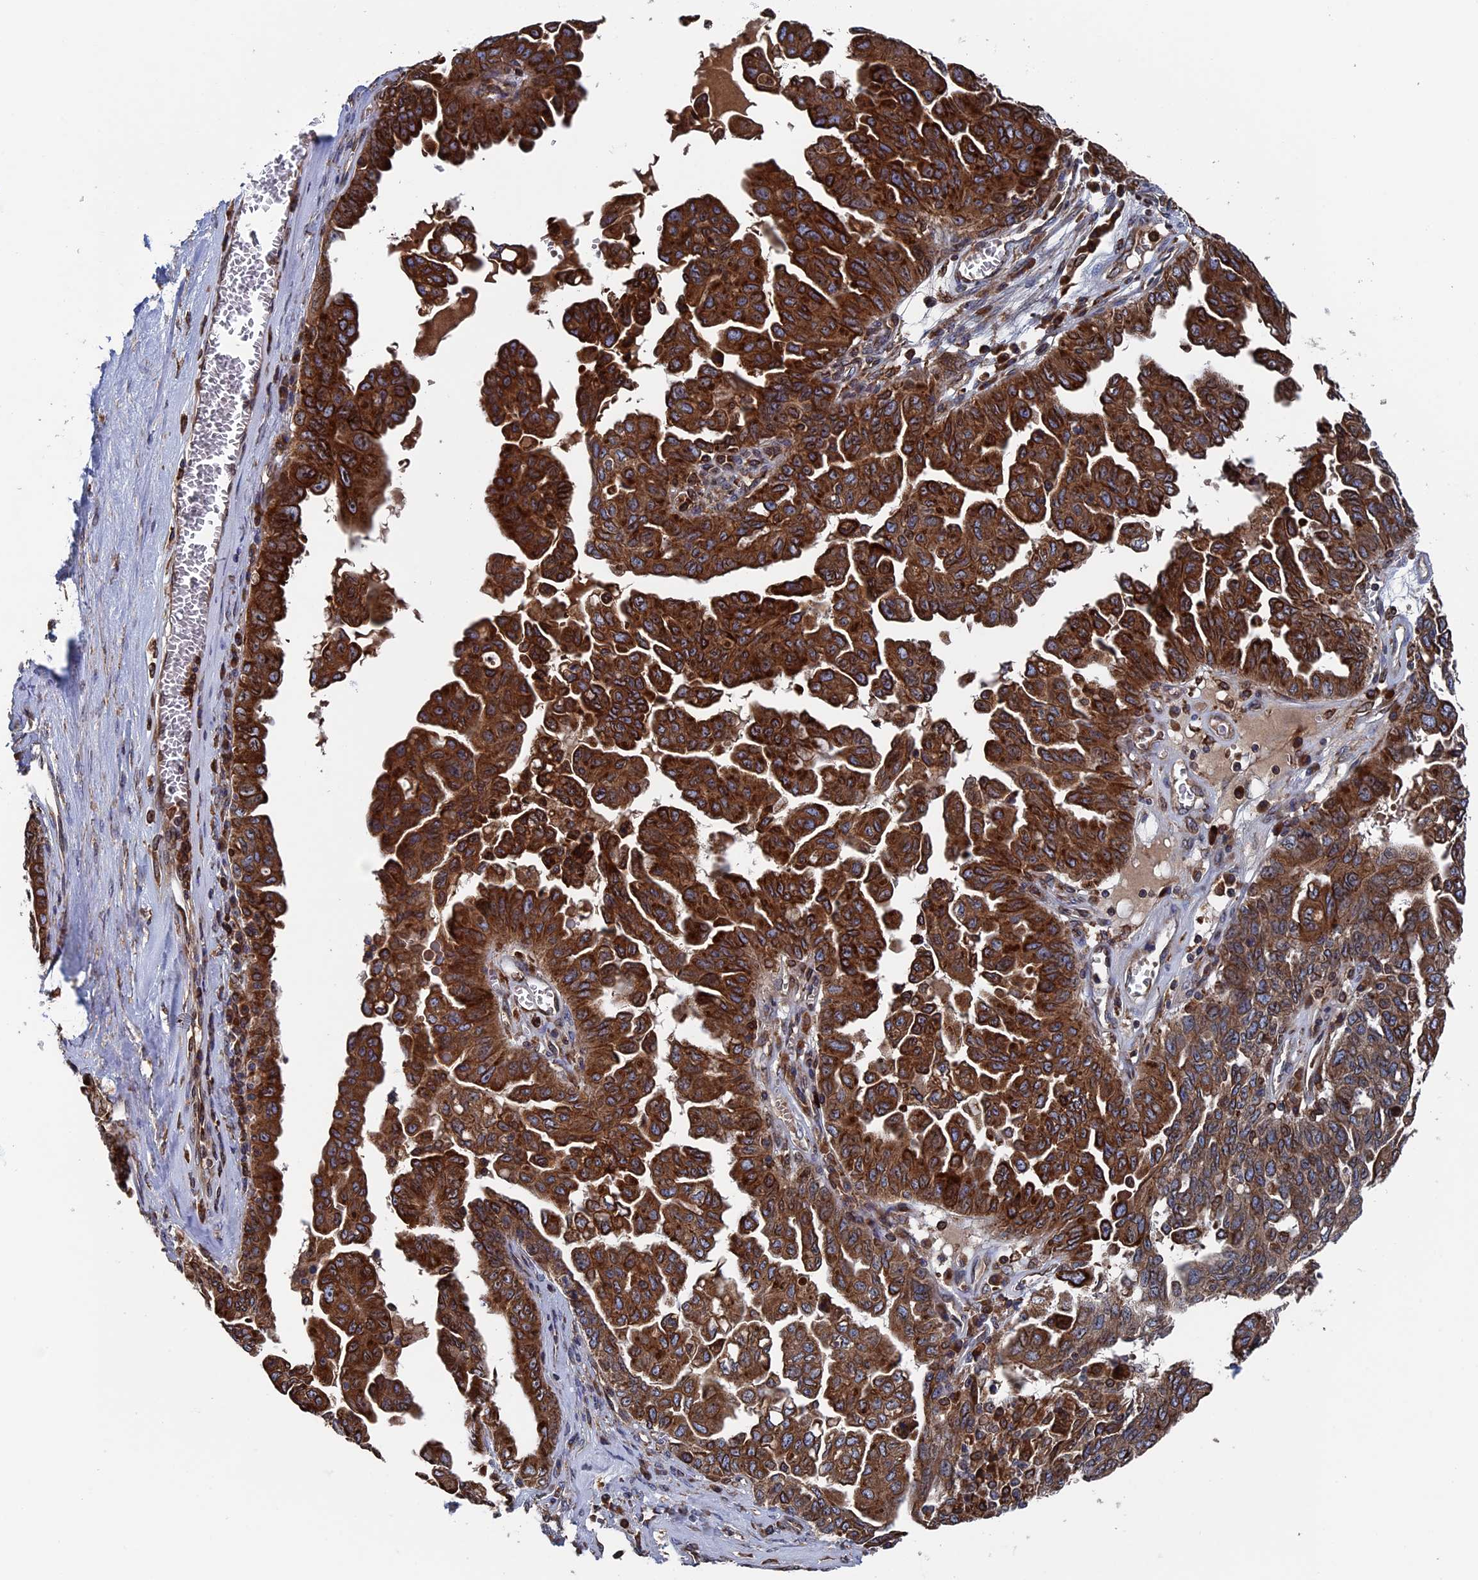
{"staining": {"intensity": "strong", "quantity": ">75%", "location": "cytoplasmic/membranous"}, "tissue": "ovarian cancer", "cell_type": "Tumor cells", "image_type": "cancer", "snomed": [{"axis": "morphology", "description": "Carcinoma, endometroid"}, {"axis": "topography", "description": "Ovary"}], "caption": "Immunohistochemical staining of ovarian cancer (endometroid carcinoma) exhibits high levels of strong cytoplasmic/membranous expression in about >75% of tumor cells.", "gene": "RPUSD1", "patient": {"sex": "female", "age": 62}}